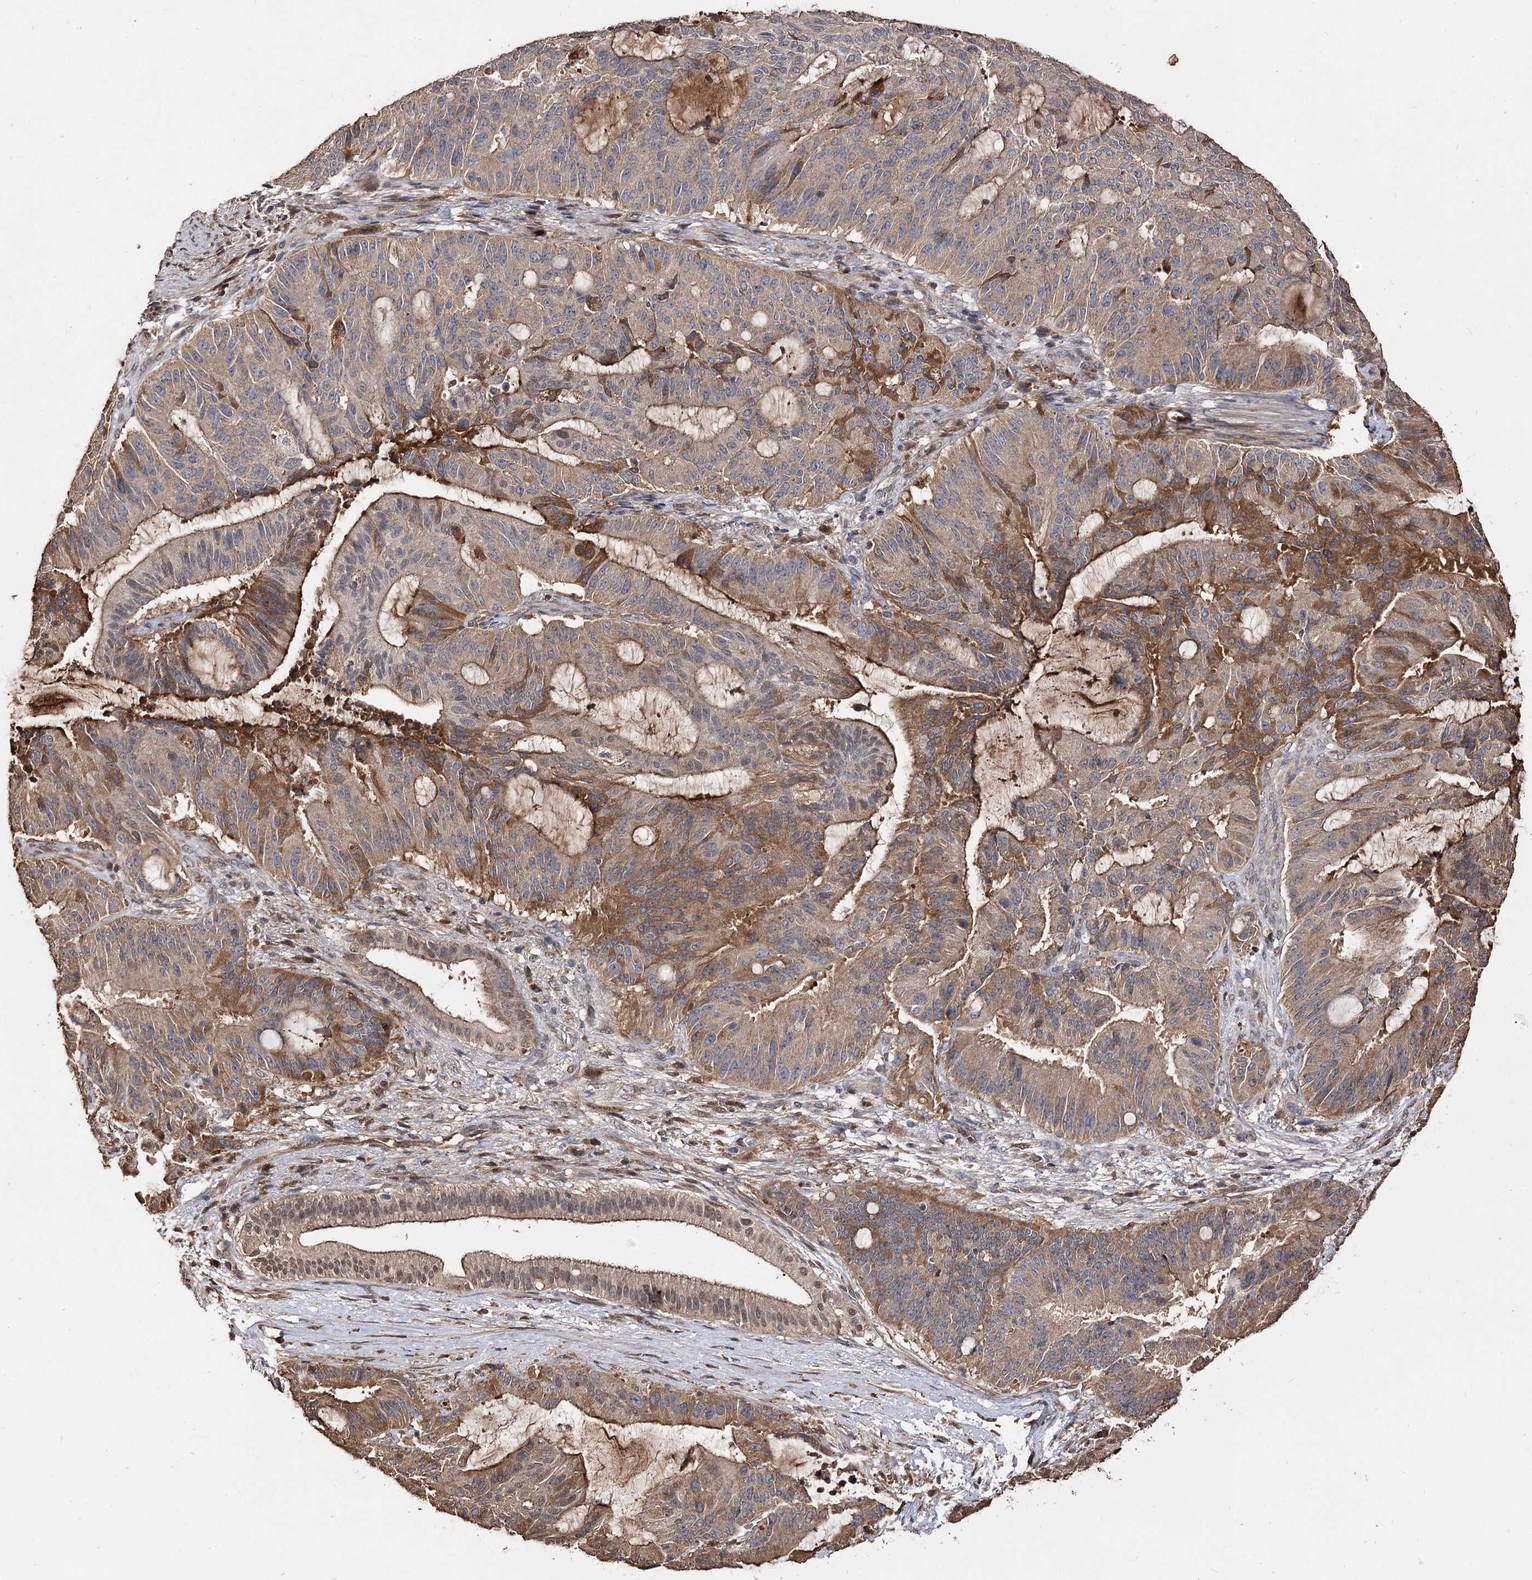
{"staining": {"intensity": "moderate", "quantity": ">75%", "location": "cytoplasmic/membranous"}, "tissue": "liver cancer", "cell_type": "Tumor cells", "image_type": "cancer", "snomed": [{"axis": "morphology", "description": "Normal tissue, NOS"}, {"axis": "morphology", "description": "Cholangiocarcinoma"}, {"axis": "topography", "description": "Liver"}, {"axis": "topography", "description": "Peripheral nerve tissue"}], "caption": "Approximately >75% of tumor cells in human liver cholangiocarcinoma display moderate cytoplasmic/membranous protein expression as visualized by brown immunohistochemical staining.", "gene": "ARL13A", "patient": {"sex": "female", "age": 73}}